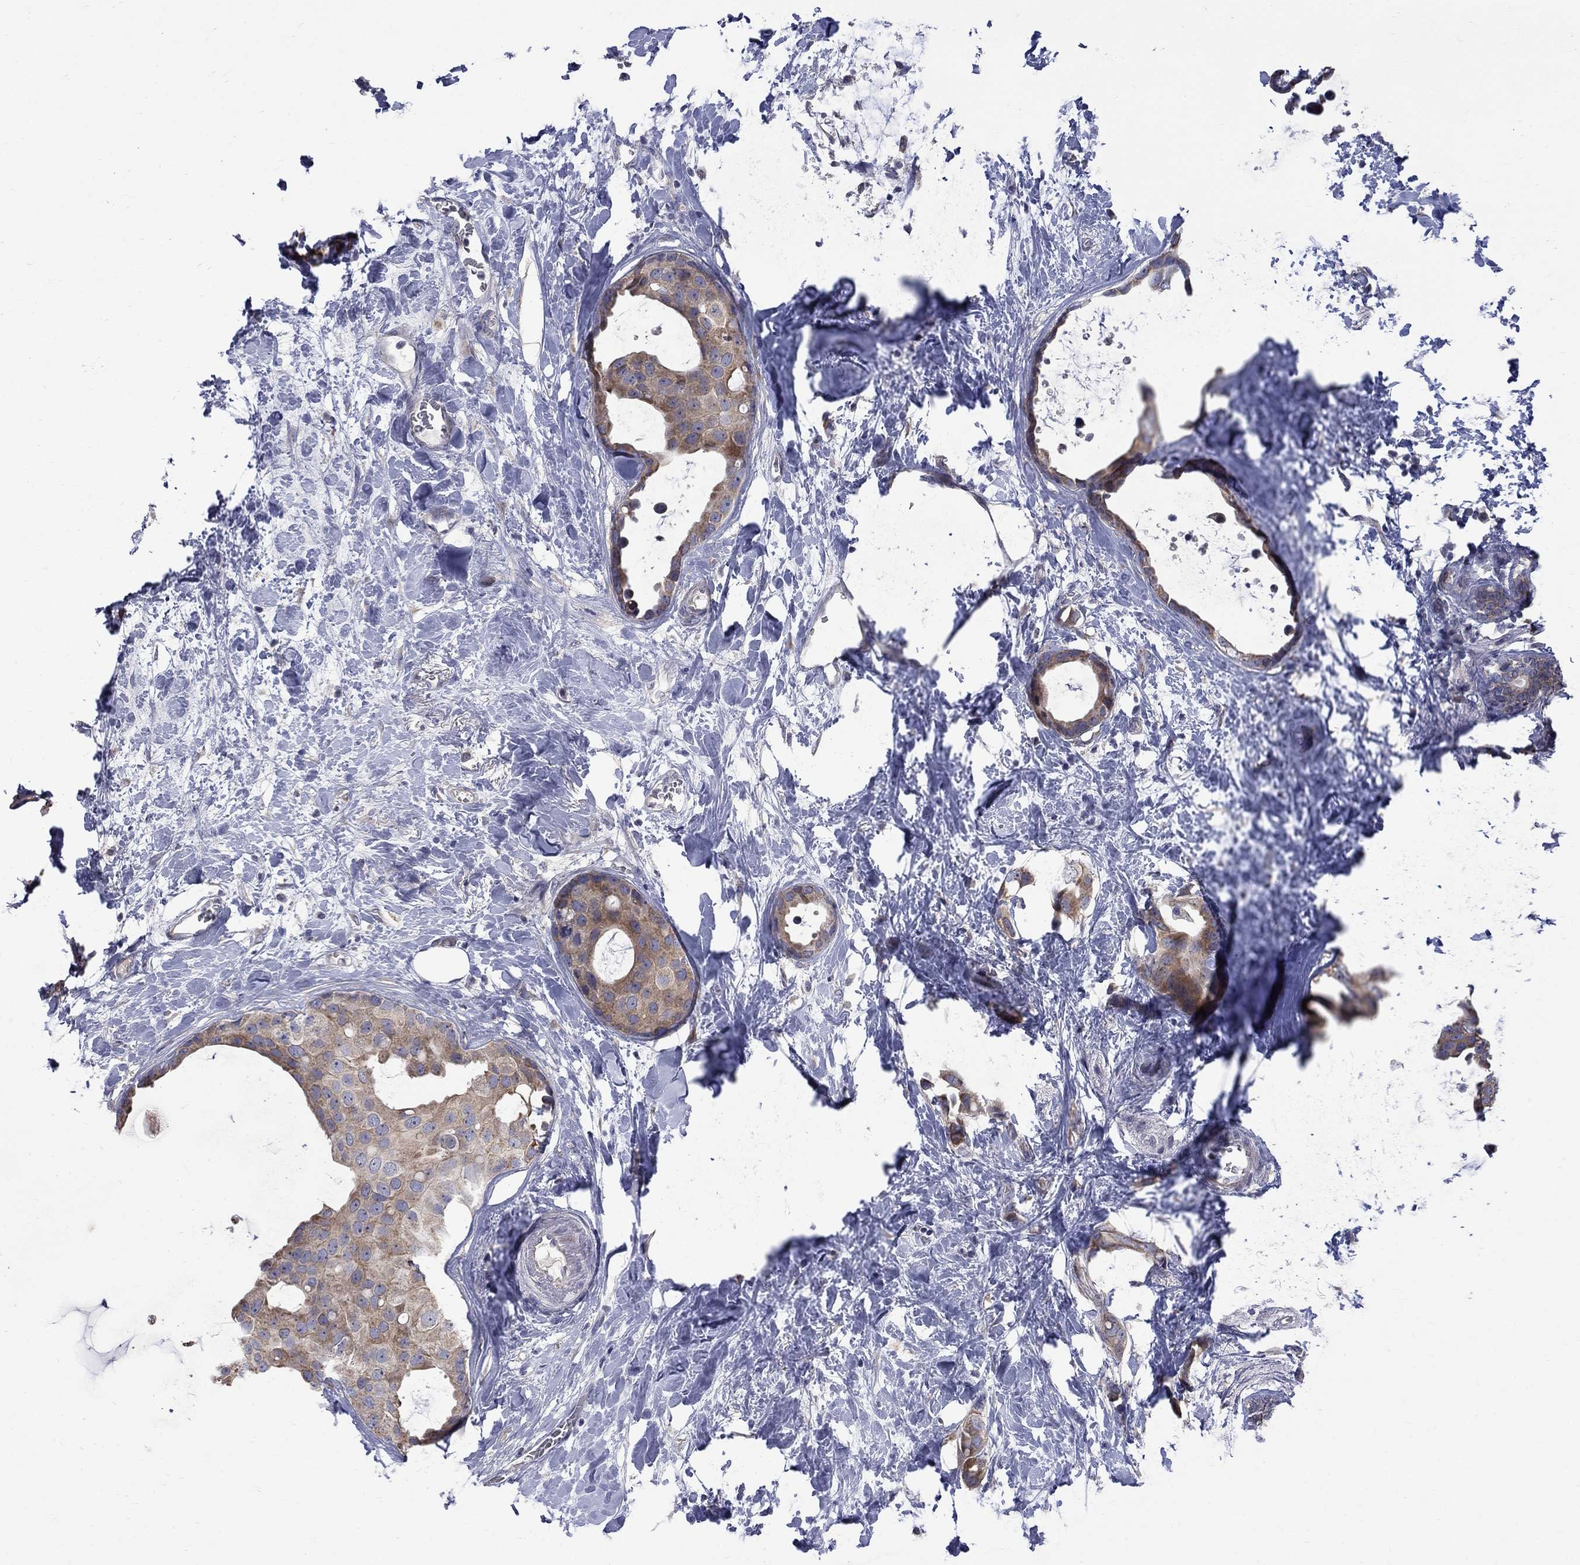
{"staining": {"intensity": "moderate", "quantity": ">75%", "location": "cytoplasmic/membranous"}, "tissue": "breast cancer", "cell_type": "Tumor cells", "image_type": "cancer", "snomed": [{"axis": "morphology", "description": "Duct carcinoma"}, {"axis": "topography", "description": "Breast"}], "caption": "The micrograph exhibits a brown stain indicating the presence of a protein in the cytoplasmic/membranous of tumor cells in breast cancer (intraductal carcinoma).", "gene": "SH2B1", "patient": {"sex": "female", "age": 45}}